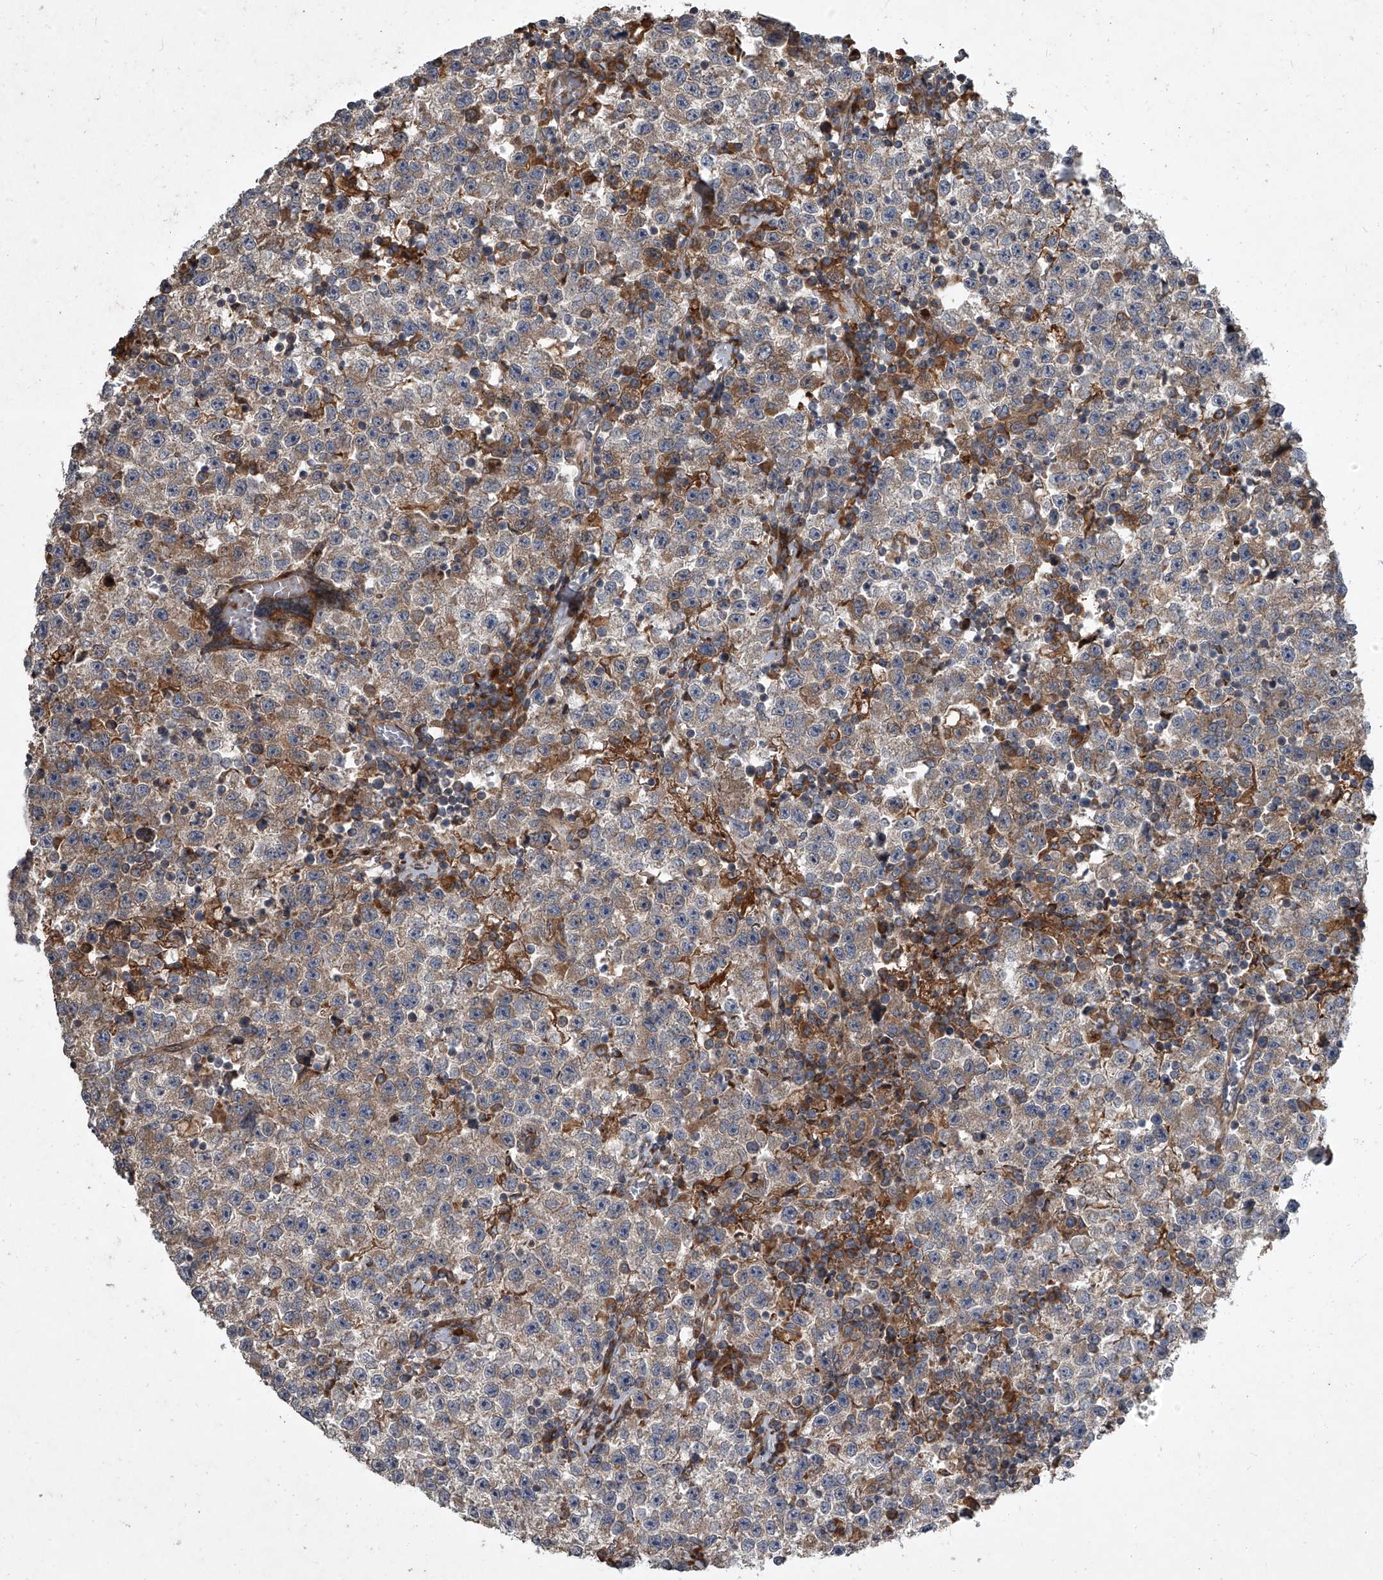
{"staining": {"intensity": "weak", "quantity": "25%-75%", "location": "cytoplasmic/membranous"}, "tissue": "testis cancer", "cell_type": "Tumor cells", "image_type": "cancer", "snomed": [{"axis": "morphology", "description": "Seminoma, NOS"}, {"axis": "topography", "description": "Testis"}], "caption": "Tumor cells demonstrate weak cytoplasmic/membranous staining in about 25%-75% of cells in testis seminoma.", "gene": "EVA1C", "patient": {"sex": "male", "age": 22}}